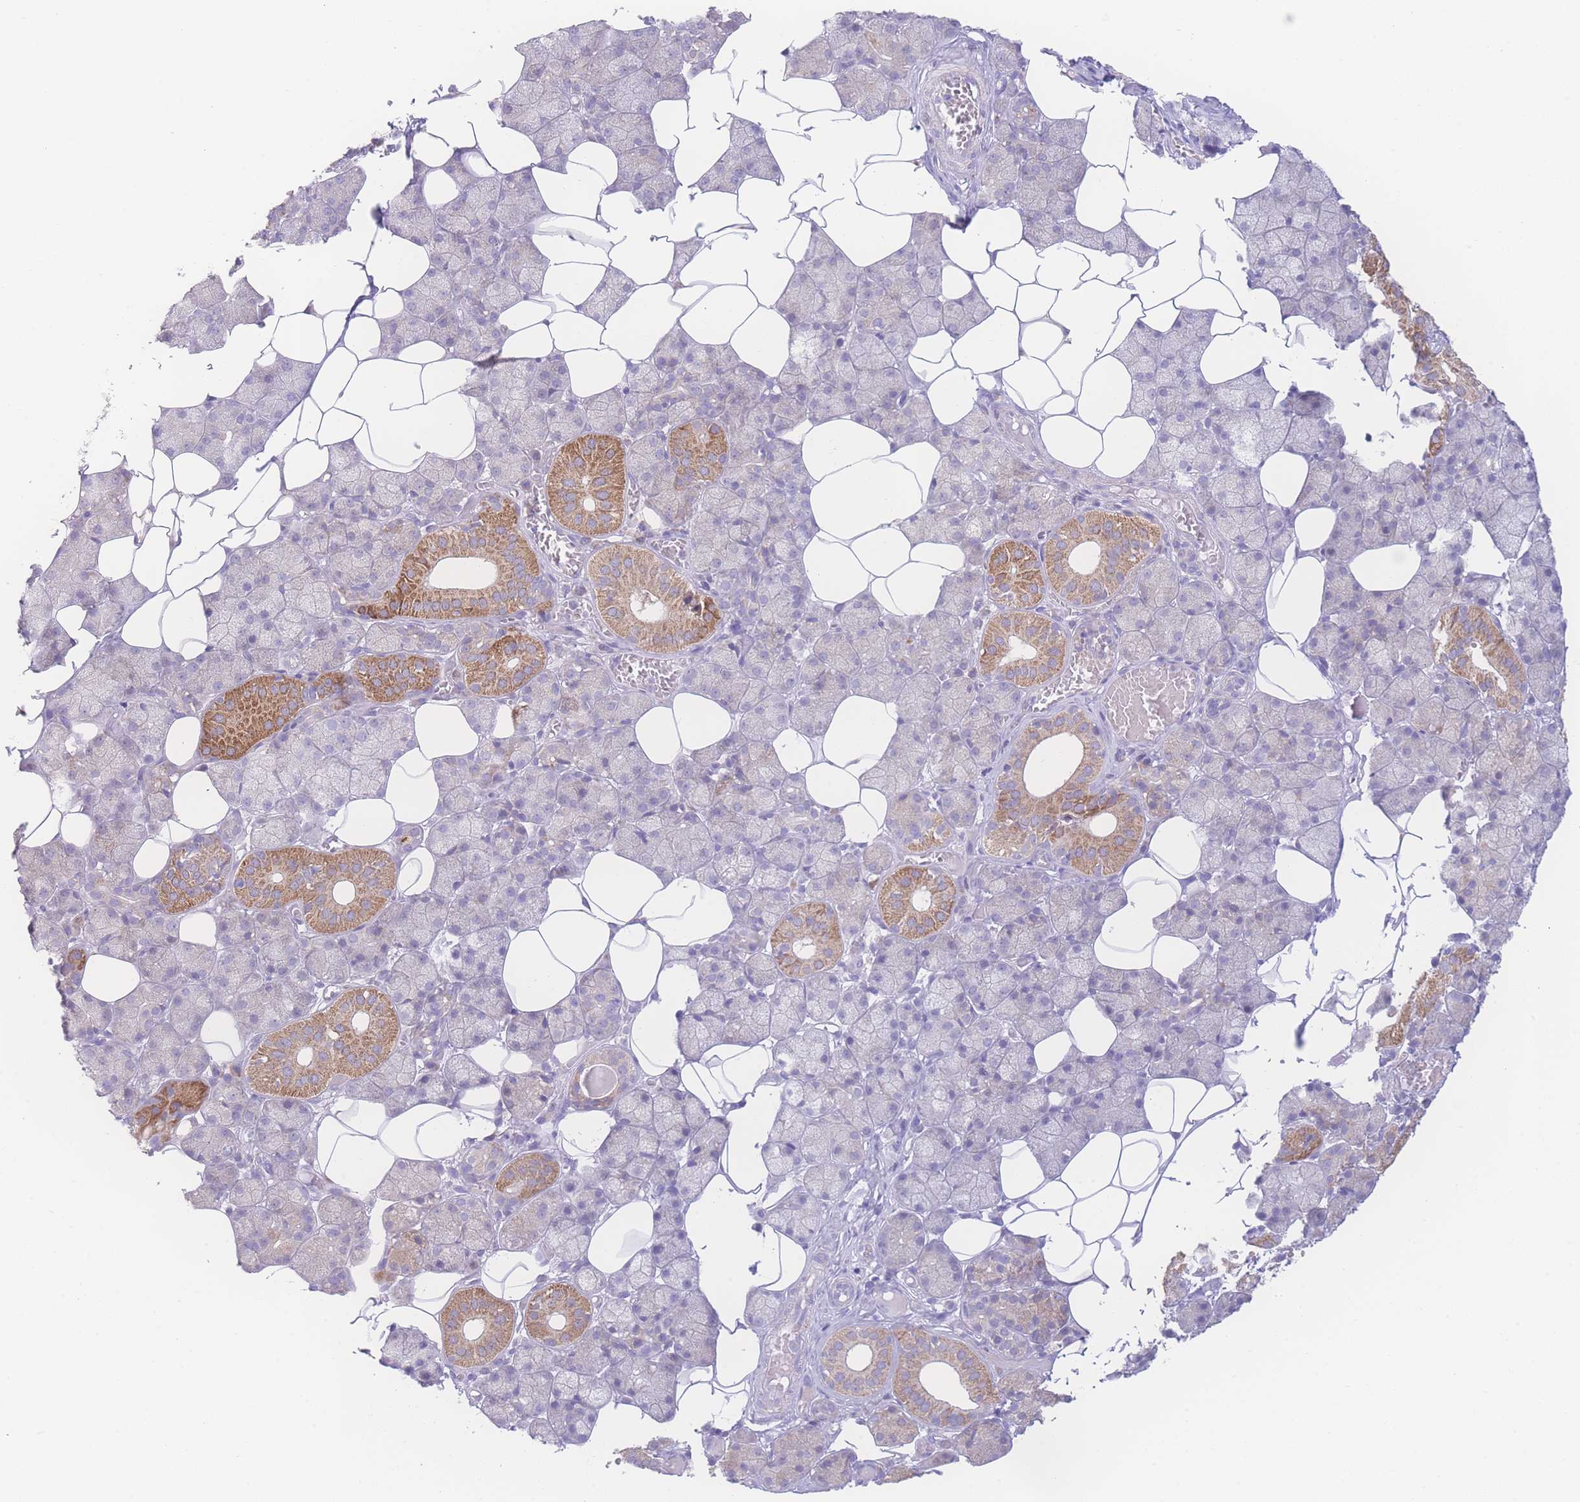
{"staining": {"intensity": "moderate", "quantity": "<25%", "location": "cytoplasmic/membranous"}, "tissue": "salivary gland", "cell_type": "Glandular cells", "image_type": "normal", "snomed": [{"axis": "morphology", "description": "Normal tissue, NOS"}, {"axis": "topography", "description": "Salivary gland"}], "caption": "Immunohistochemical staining of benign salivary gland exhibits moderate cytoplasmic/membranous protein positivity in about <25% of glandular cells. The staining was performed using DAB (3,3'-diaminobenzidine) to visualize the protein expression in brown, while the nuclei were stained in blue with hematoxylin (Magnification: 20x).", "gene": "NBEAL1", "patient": {"sex": "female", "age": 33}}